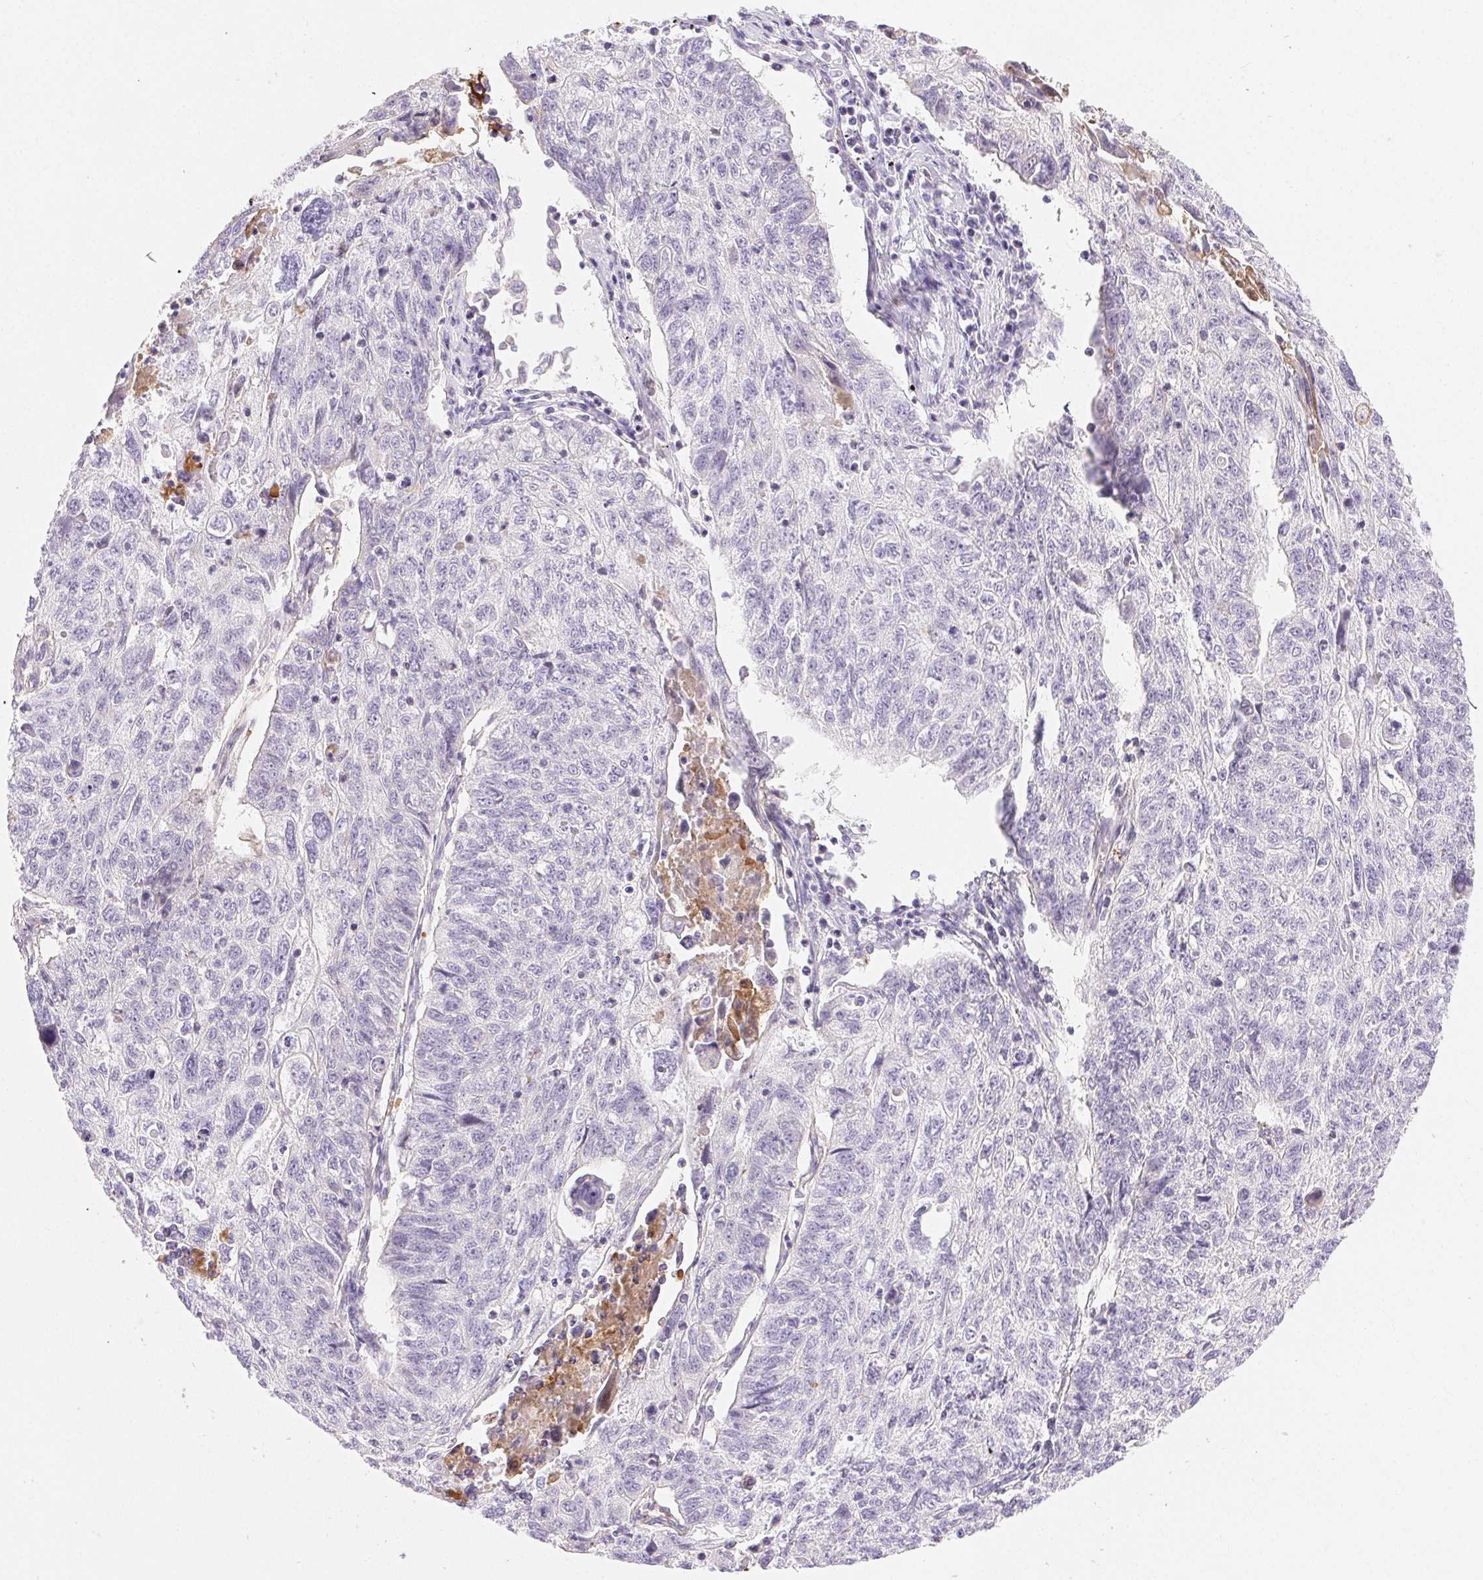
{"staining": {"intensity": "negative", "quantity": "none", "location": "none"}, "tissue": "lung cancer", "cell_type": "Tumor cells", "image_type": "cancer", "snomed": [{"axis": "morphology", "description": "Normal morphology"}, {"axis": "morphology", "description": "Aneuploidy"}, {"axis": "morphology", "description": "Squamous cell carcinoma, NOS"}, {"axis": "topography", "description": "Lymph node"}, {"axis": "topography", "description": "Lung"}], "caption": "The immunohistochemistry (IHC) histopathology image has no significant expression in tumor cells of lung cancer tissue.", "gene": "FGA", "patient": {"sex": "female", "age": 76}}